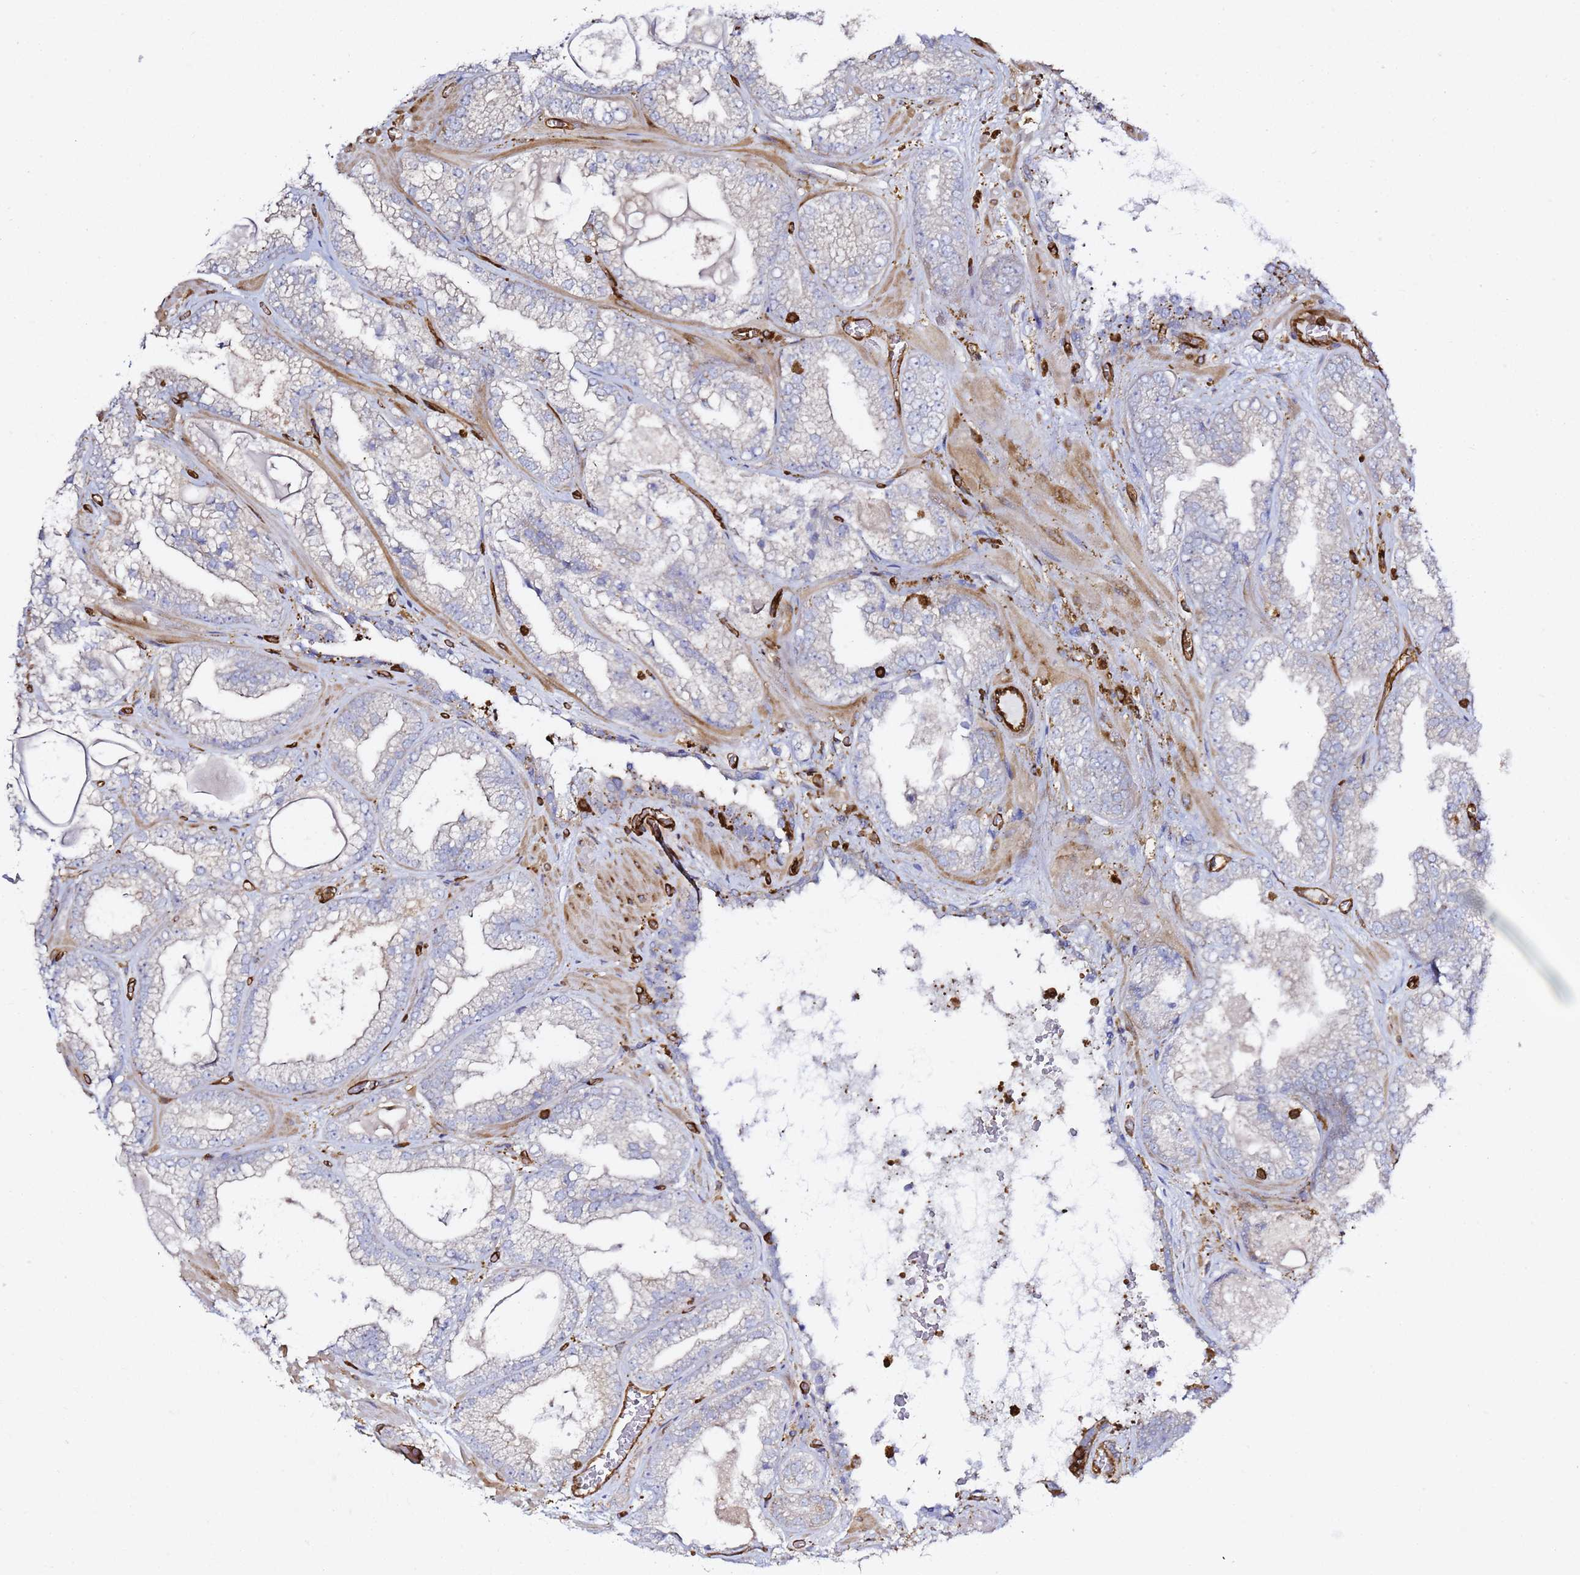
{"staining": {"intensity": "weak", "quantity": "<25%", "location": "cytoplasmic/membranous"}, "tissue": "prostate cancer", "cell_type": "Tumor cells", "image_type": "cancer", "snomed": [{"axis": "morphology", "description": "Adenocarcinoma, Low grade"}, {"axis": "topography", "description": "Prostate"}], "caption": "The image displays no significant staining in tumor cells of prostate cancer (adenocarcinoma (low-grade)). (DAB immunohistochemistry (IHC), high magnification).", "gene": "ZBTB8OS", "patient": {"sex": "male", "age": 57}}